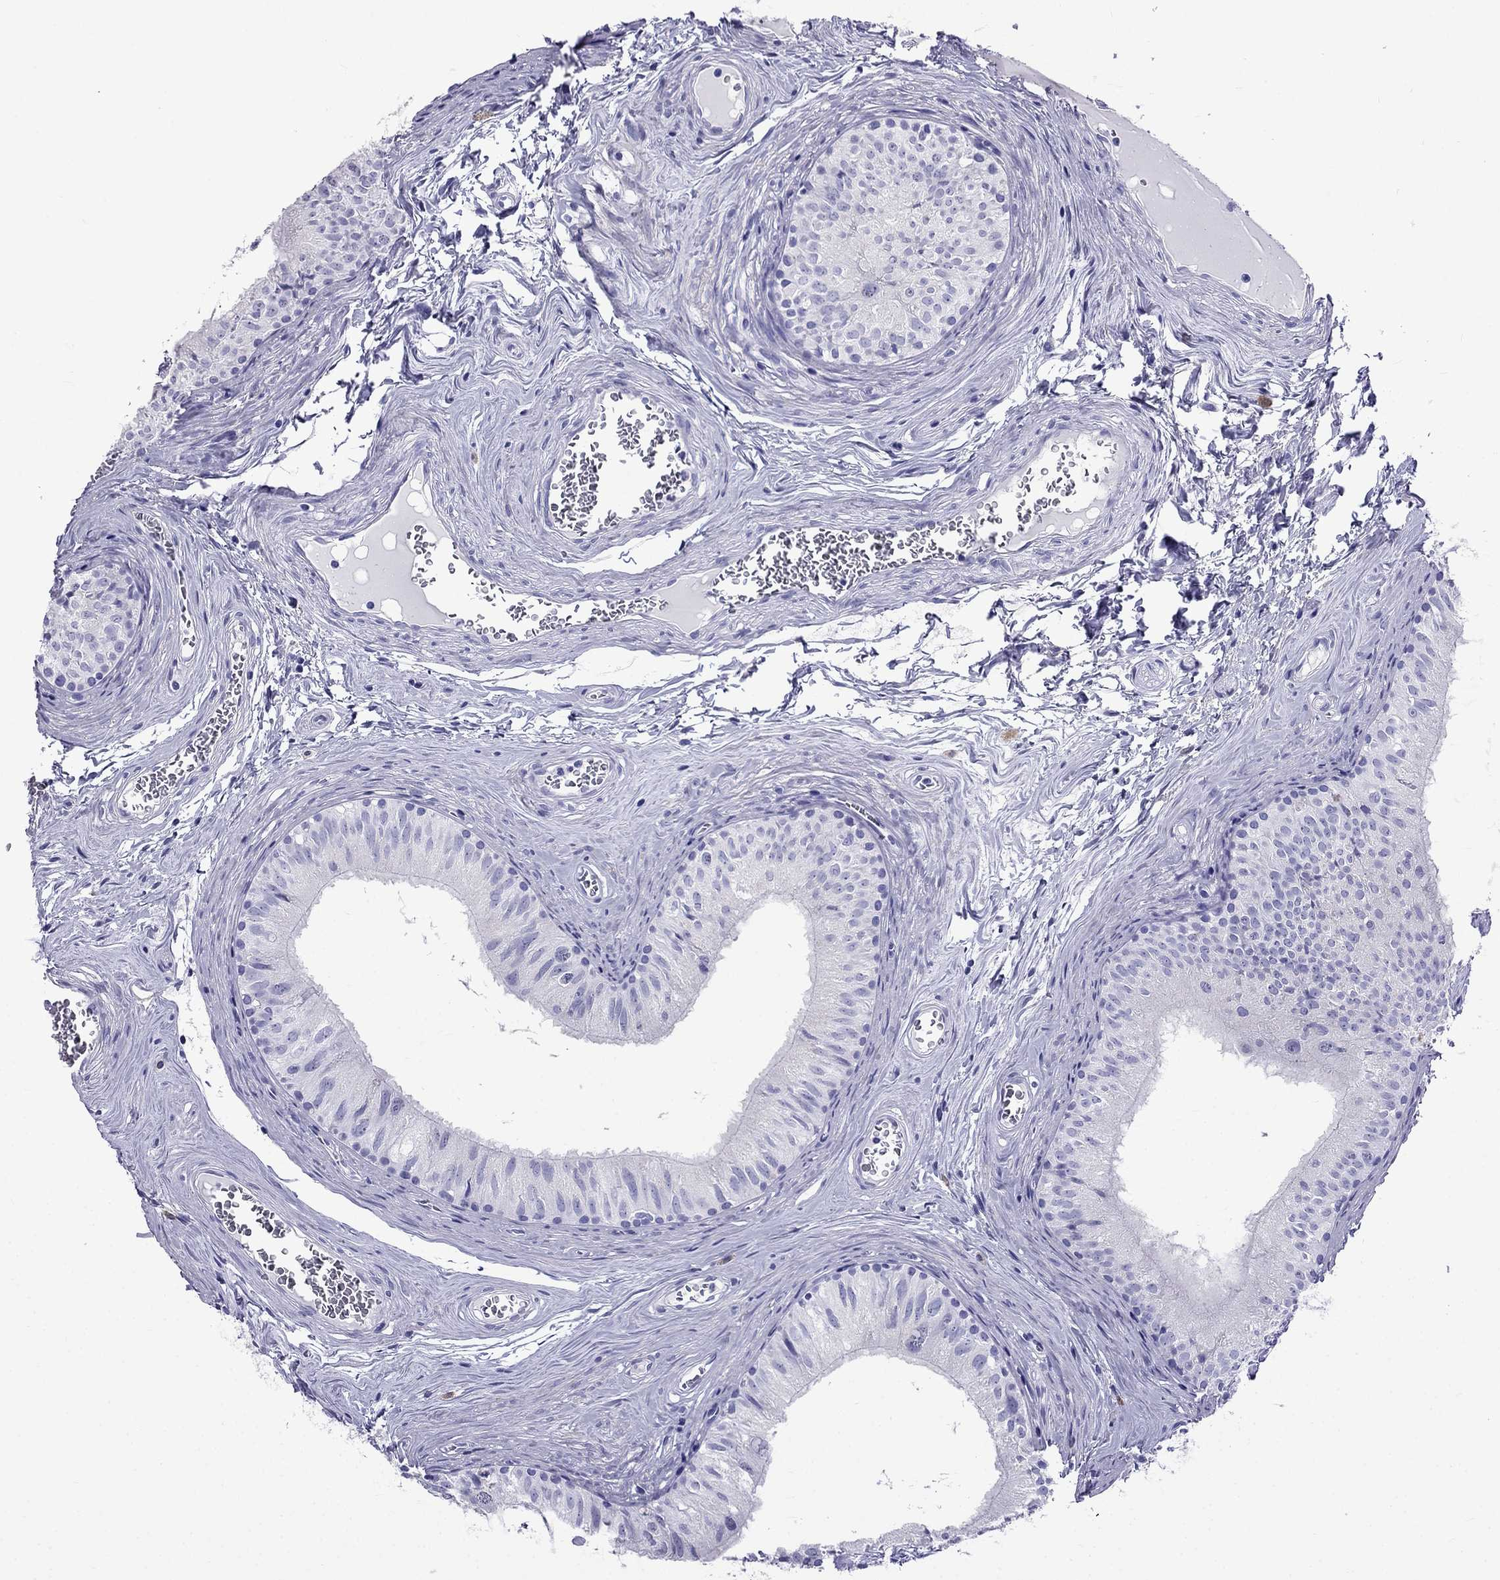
{"staining": {"intensity": "negative", "quantity": "none", "location": "none"}, "tissue": "epididymis", "cell_type": "Glandular cells", "image_type": "normal", "snomed": [{"axis": "morphology", "description": "Normal tissue, NOS"}, {"axis": "topography", "description": "Epididymis"}], "caption": "A high-resolution histopathology image shows immunohistochemistry staining of normal epididymis, which reveals no significant staining in glandular cells.", "gene": "ARR3", "patient": {"sex": "male", "age": 52}}